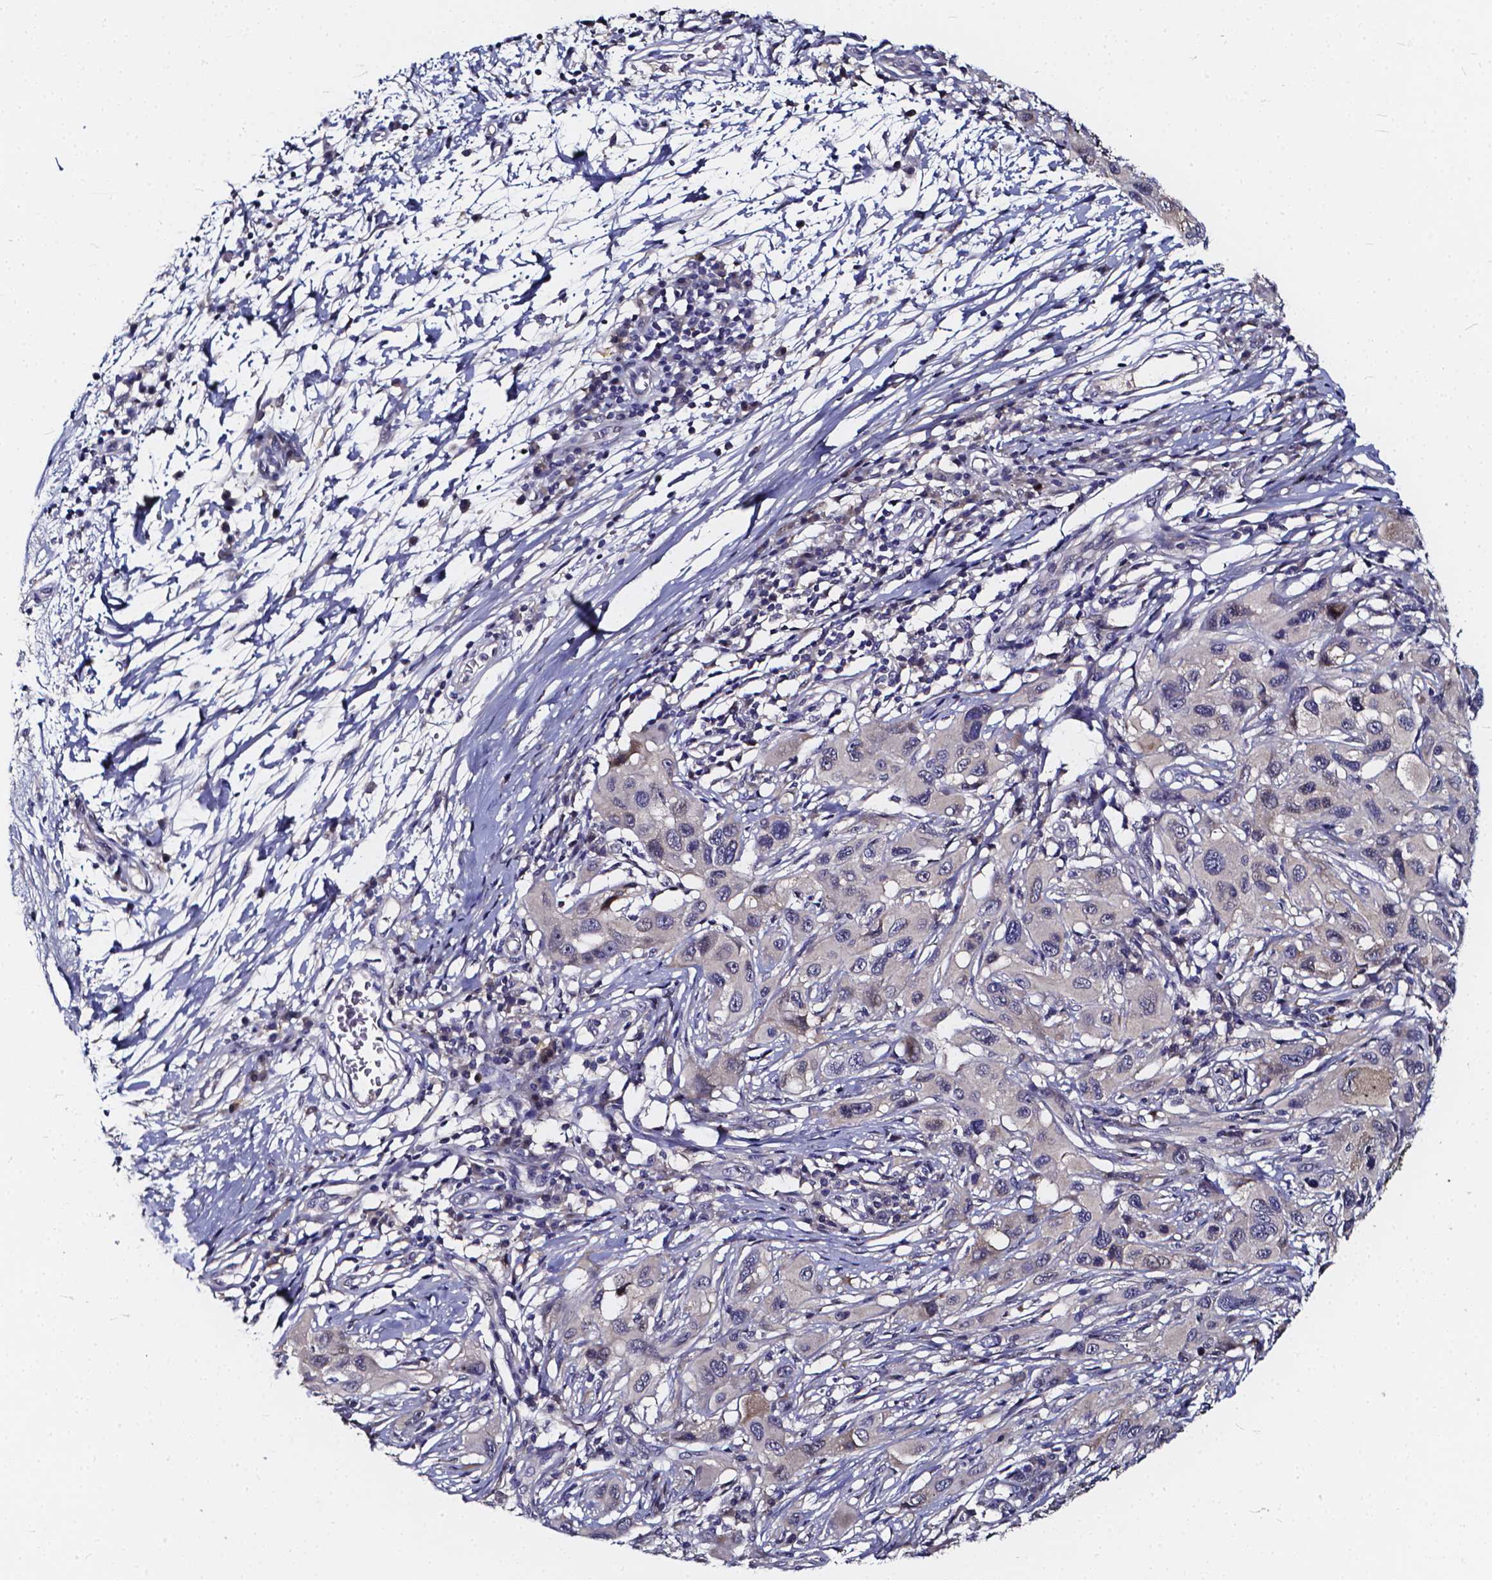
{"staining": {"intensity": "negative", "quantity": "none", "location": "none"}, "tissue": "melanoma", "cell_type": "Tumor cells", "image_type": "cancer", "snomed": [{"axis": "morphology", "description": "Malignant melanoma, NOS"}, {"axis": "topography", "description": "Skin"}], "caption": "Tumor cells are negative for protein expression in human melanoma.", "gene": "SOWAHA", "patient": {"sex": "male", "age": 53}}